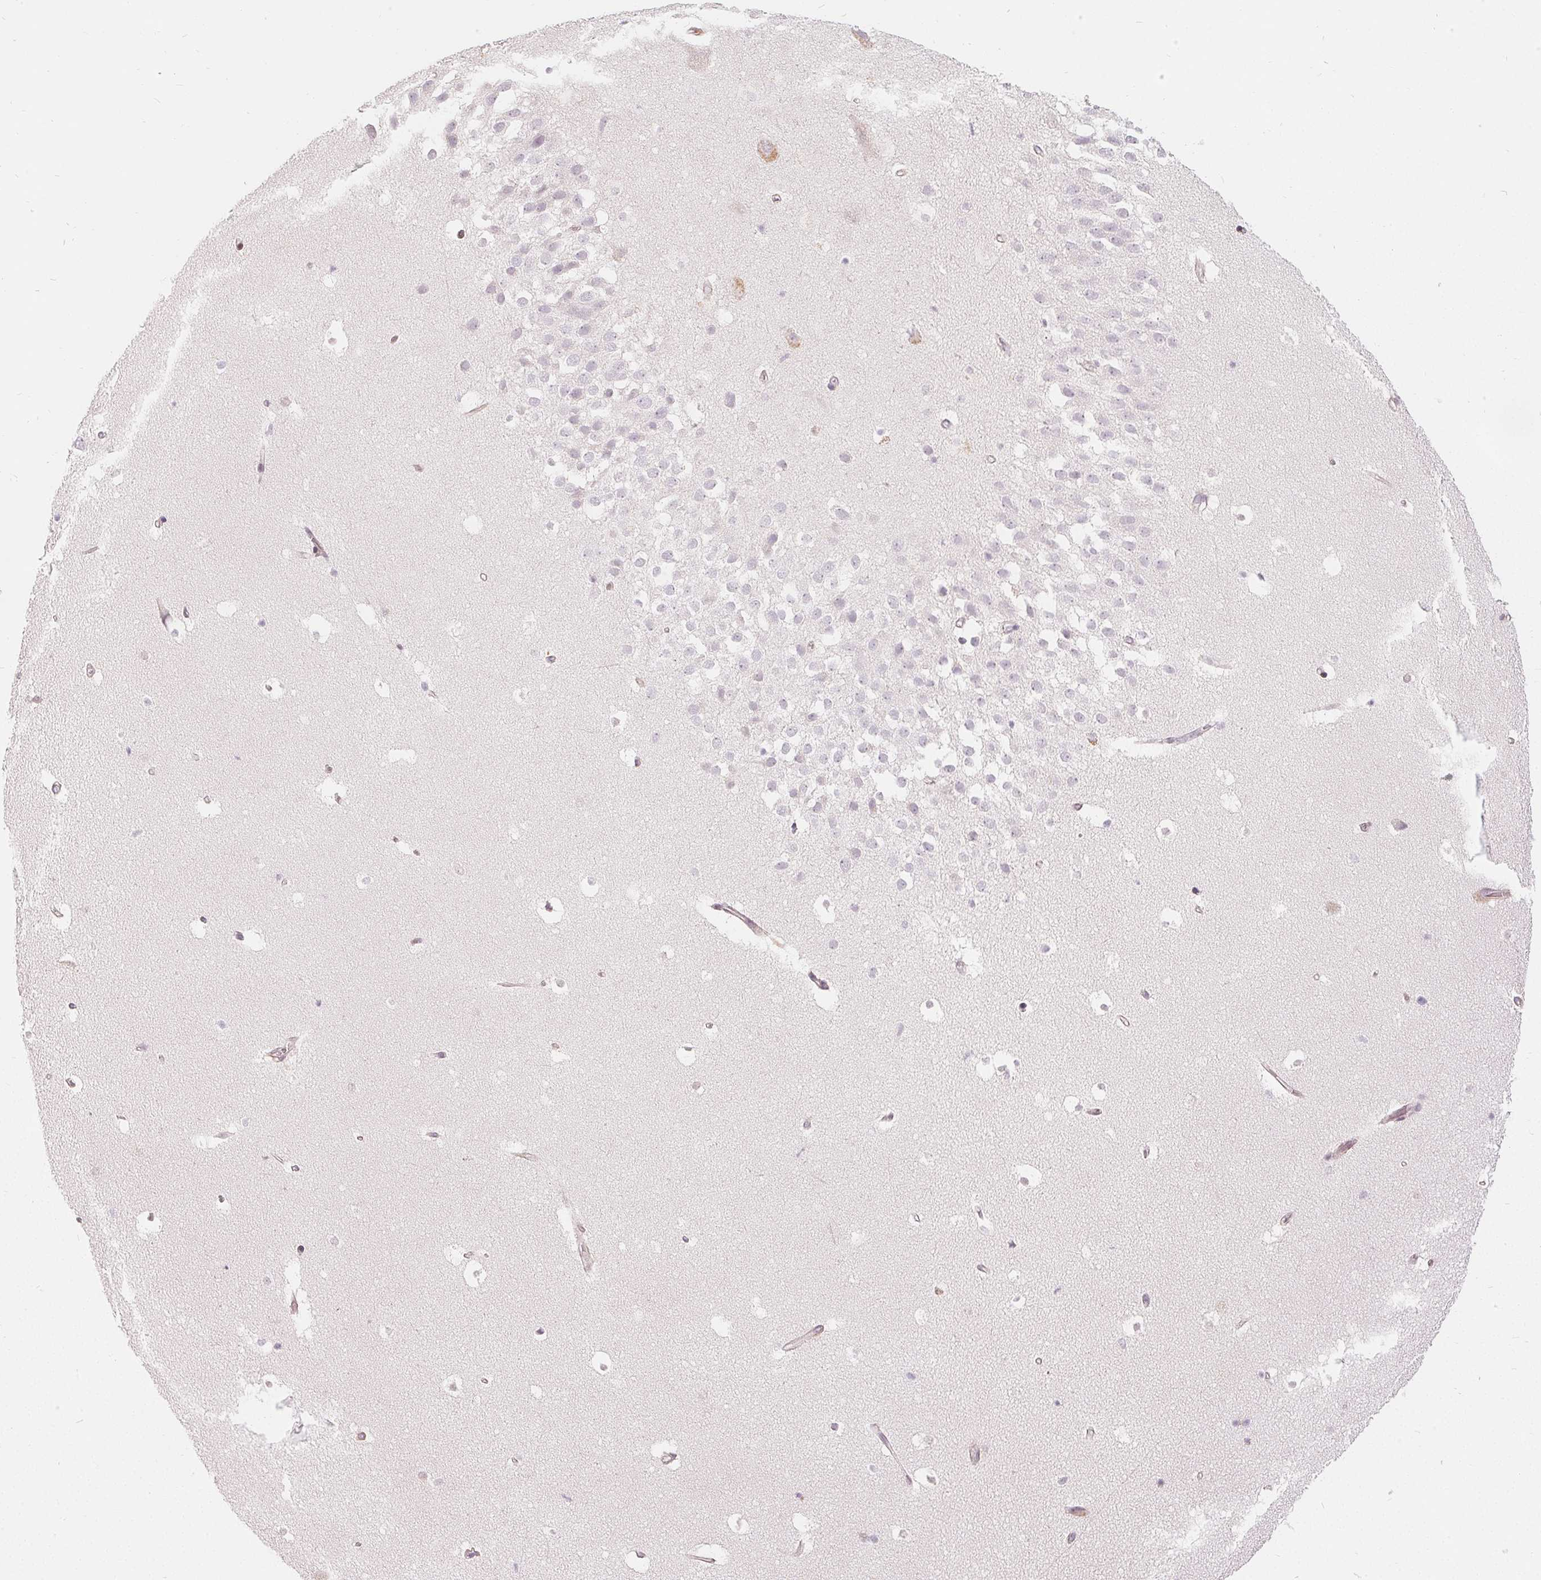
{"staining": {"intensity": "negative", "quantity": "none", "location": "none"}, "tissue": "hippocampus", "cell_type": "Glial cells", "image_type": "normal", "snomed": [{"axis": "morphology", "description": "Normal tissue, NOS"}, {"axis": "topography", "description": "Hippocampus"}], "caption": "IHC image of benign hippocampus: hippocampus stained with DAB exhibits no significant protein expression in glial cells. (Immunohistochemistry, brightfield microscopy, high magnification).", "gene": "HOPX", "patient": {"sex": "male", "age": 26}}